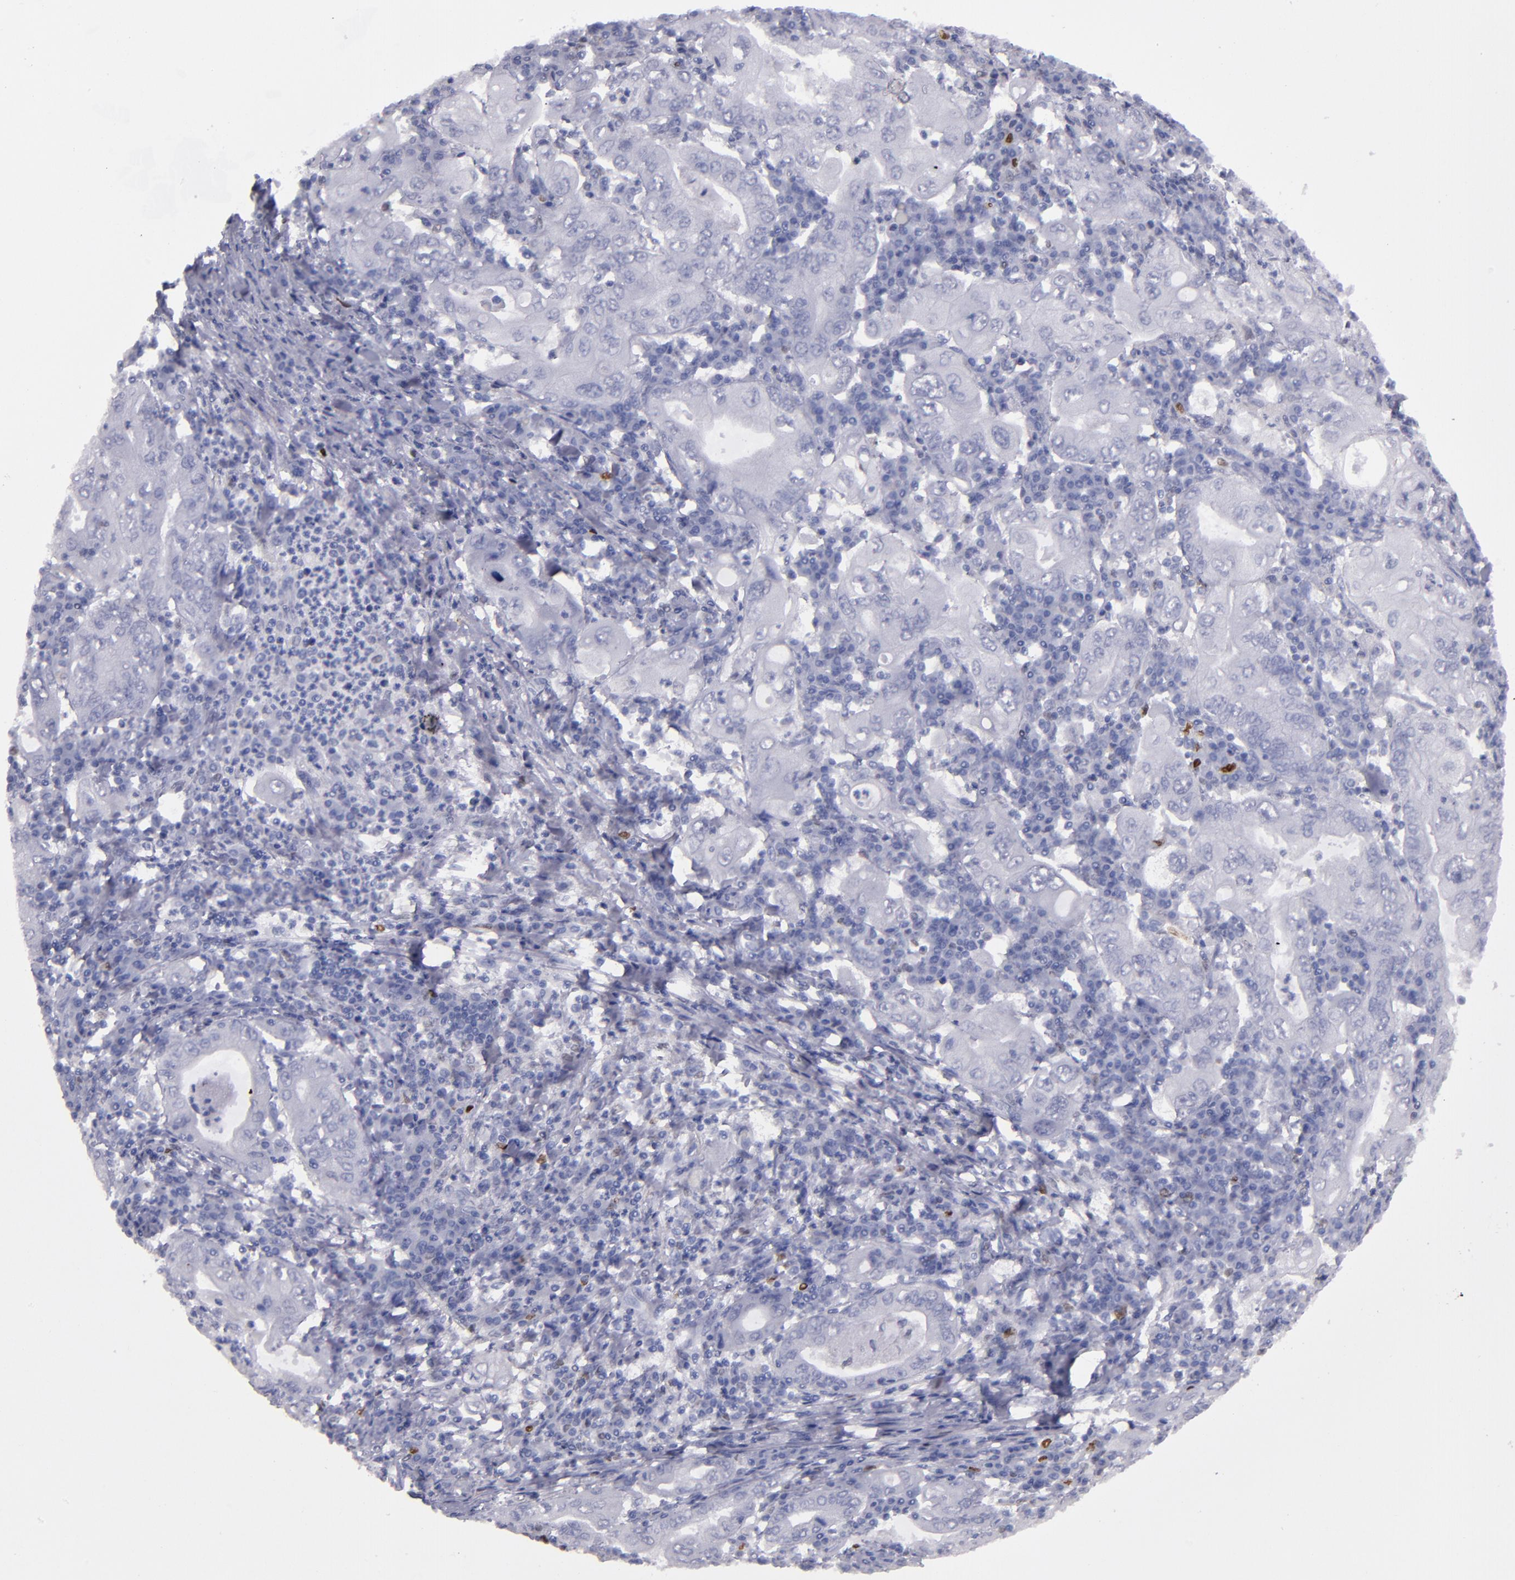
{"staining": {"intensity": "negative", "quantity": "none", "location": "none"}, "tissue": "stomach cancer", "cell_type": "Tumor cells", "image_type": "cancer", "snomed": [{"axis": "morphology", "description": "Normal tissue, NOS"}, {"axis": "morphology", "description": "Adenocarcinoma, NOS"}, {"axis": "topography", "description": "Esophagus"}, {"axis": "topography", "description": "Stomach, upper"}, {"axis": "topography", "description": "Peripheral nerve tissue"}], "caption": "An immunohistochemistry (IHC) micrograph of stomach cancer is shown. There is no staining in tumor cells of stomach cancer.", "gene": "IRF8", "patient": {"sex": "male", "age": 62}}